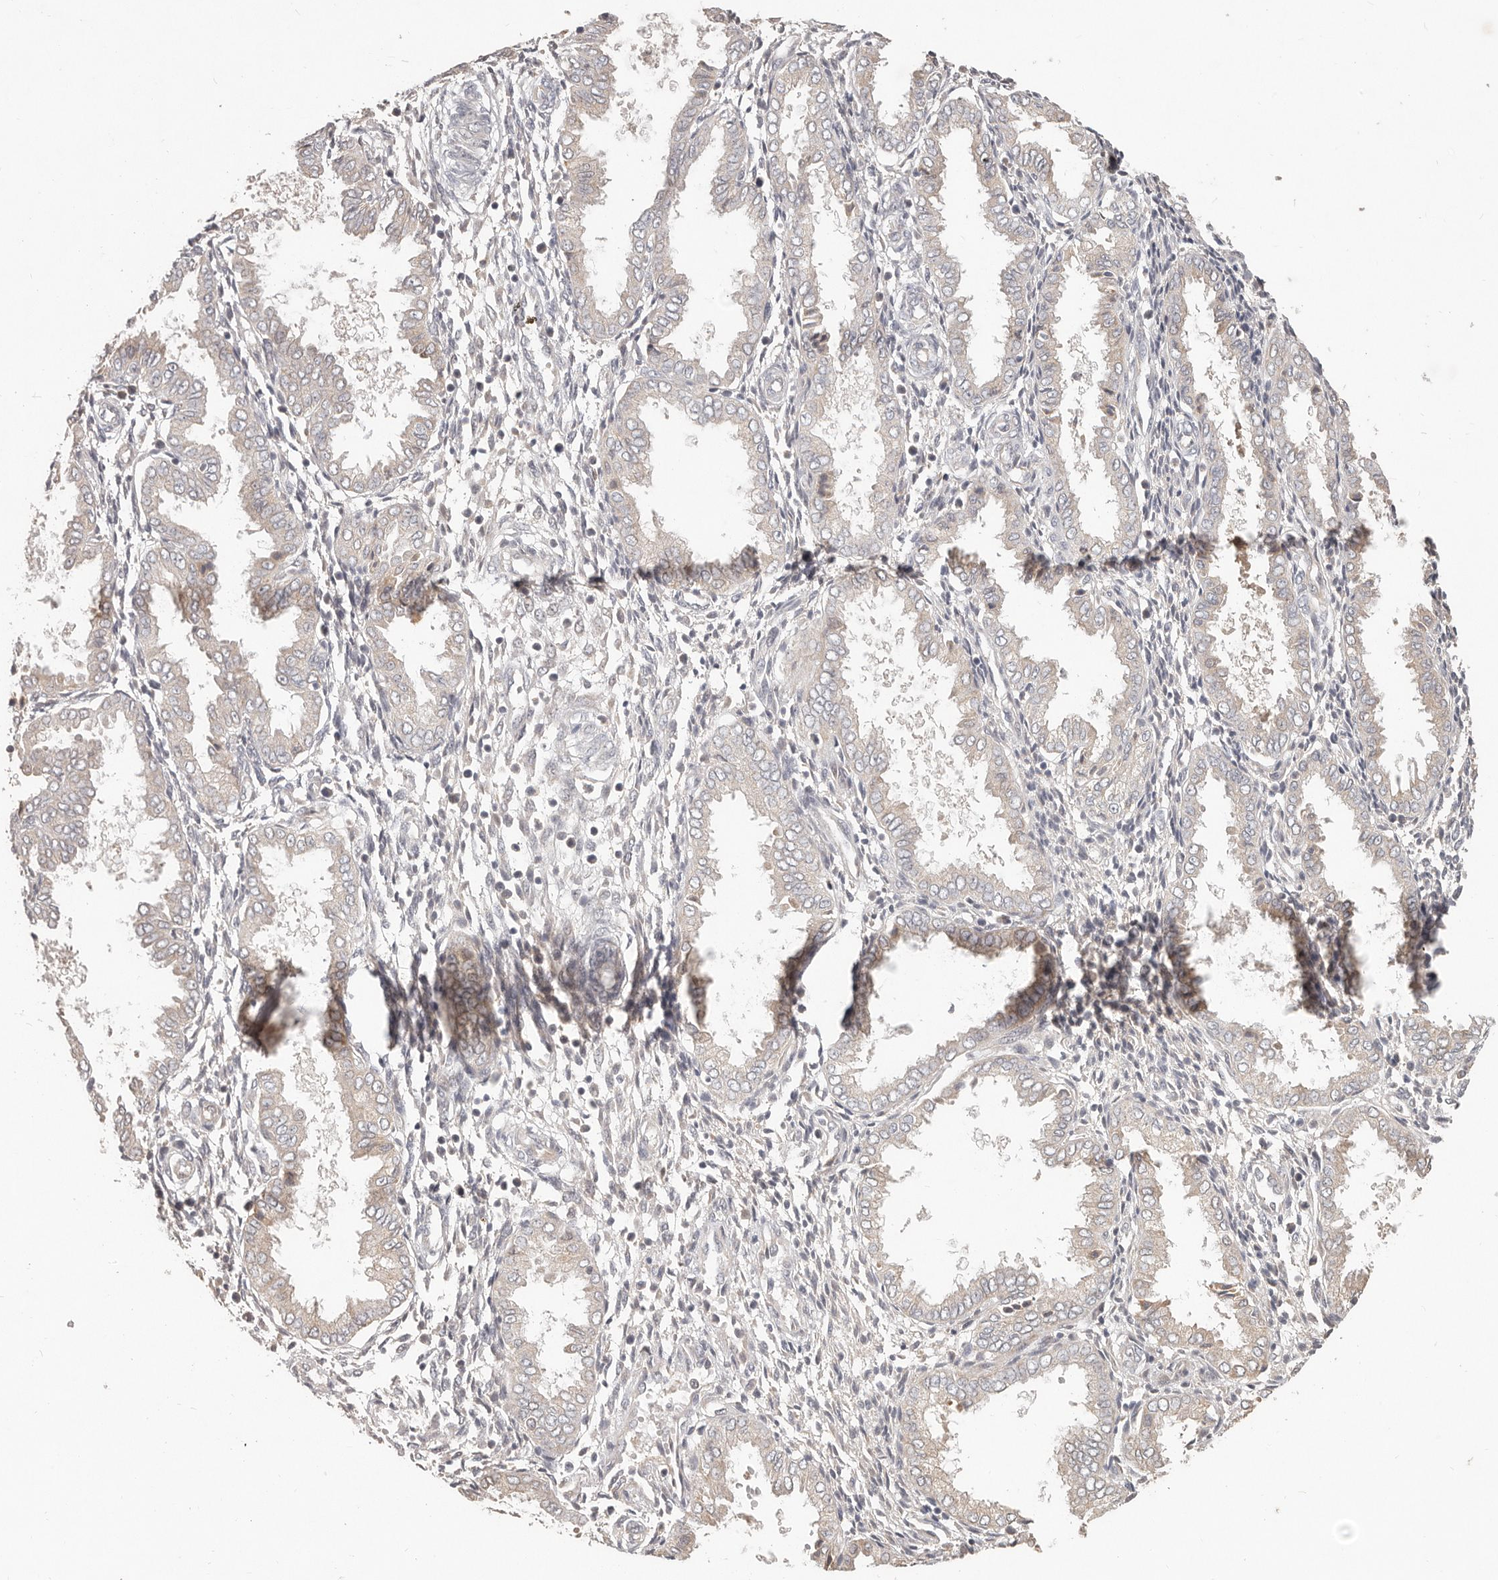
{"staining": {"intensity": "negative", "quantity": "none", "location": "none"}, "tissue": "endometrium", "cell_type": "Cells in endometrial stroma", "image_type": "normal", "snomed": [{"axis": "morphology", "description": "Normal tissue, NOS"}, {"axis": "topography", "description": "Endometrium"}], "caption": "High power microscopy histopathology image of an immunohistochemistry micrograph of unremarkable endometrium, revealing no significant staining in cells in endometrial stroma.", "gene": "MTFR2", "patient": {"sex": "female", "age": 33}}